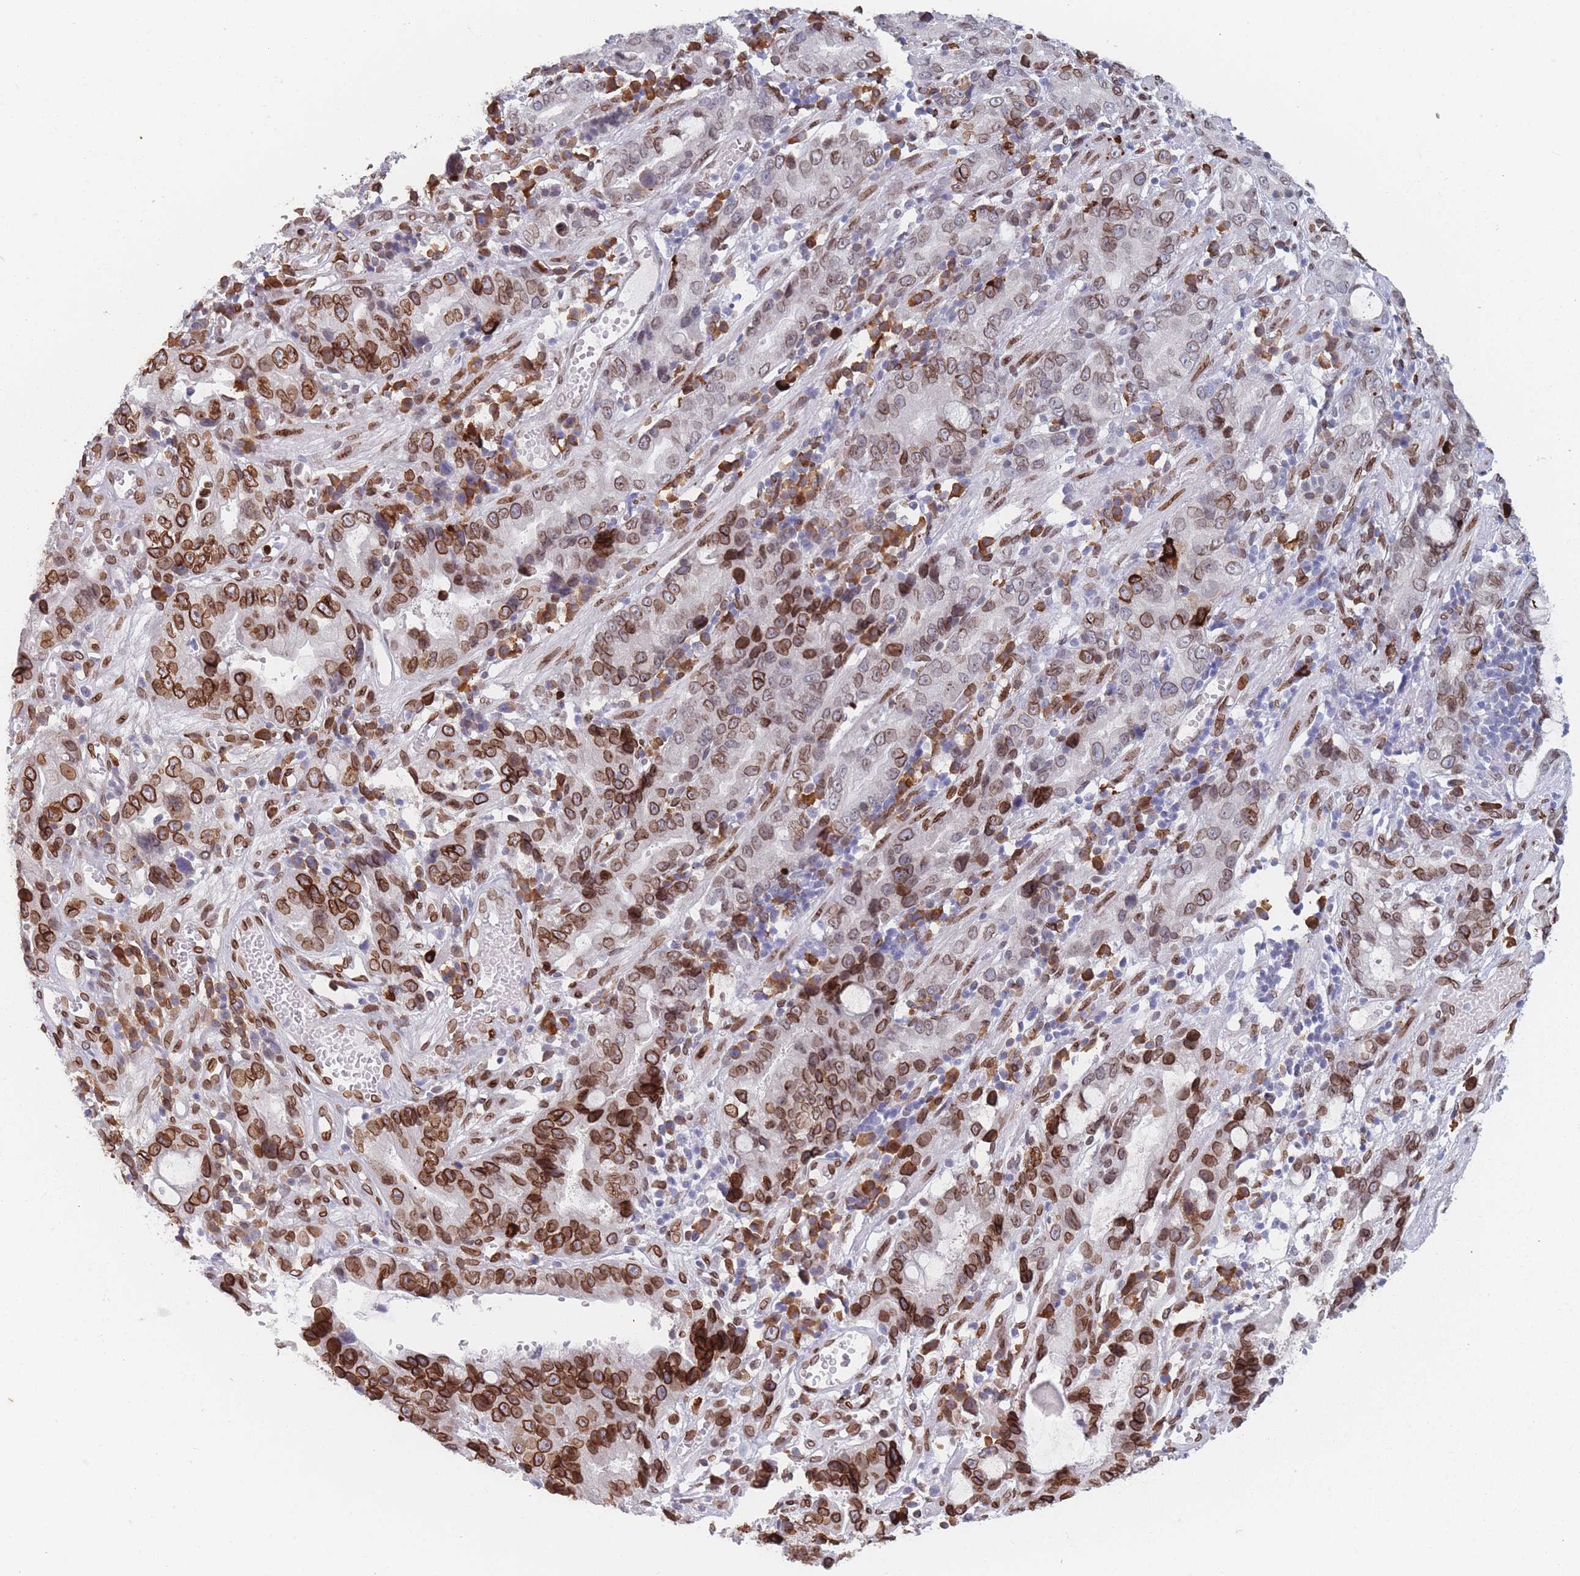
{"staining": {"intensity": "strong", "quantity": ">75%", "location": "cytoplasmic/membranous,nuclear"}, "tissue": "stomach cancer", "cell_type": "Tumor cells", "image_type": "cancer", "snomed": [{"axis": "morphology", "description": "Adenocarcinoma, NOS"}, {"axis": "topography", "description": "Stomach"}], "caption": "About >75% of tumor cells in human stomach adenocarcinoma reveal strong cytoplasmic/membranous and nuclear protein staining as visualized by brown immunohistochemical staining.", "gene": "ZBTB1", "patient": {"sex": "male", "age": 55}}